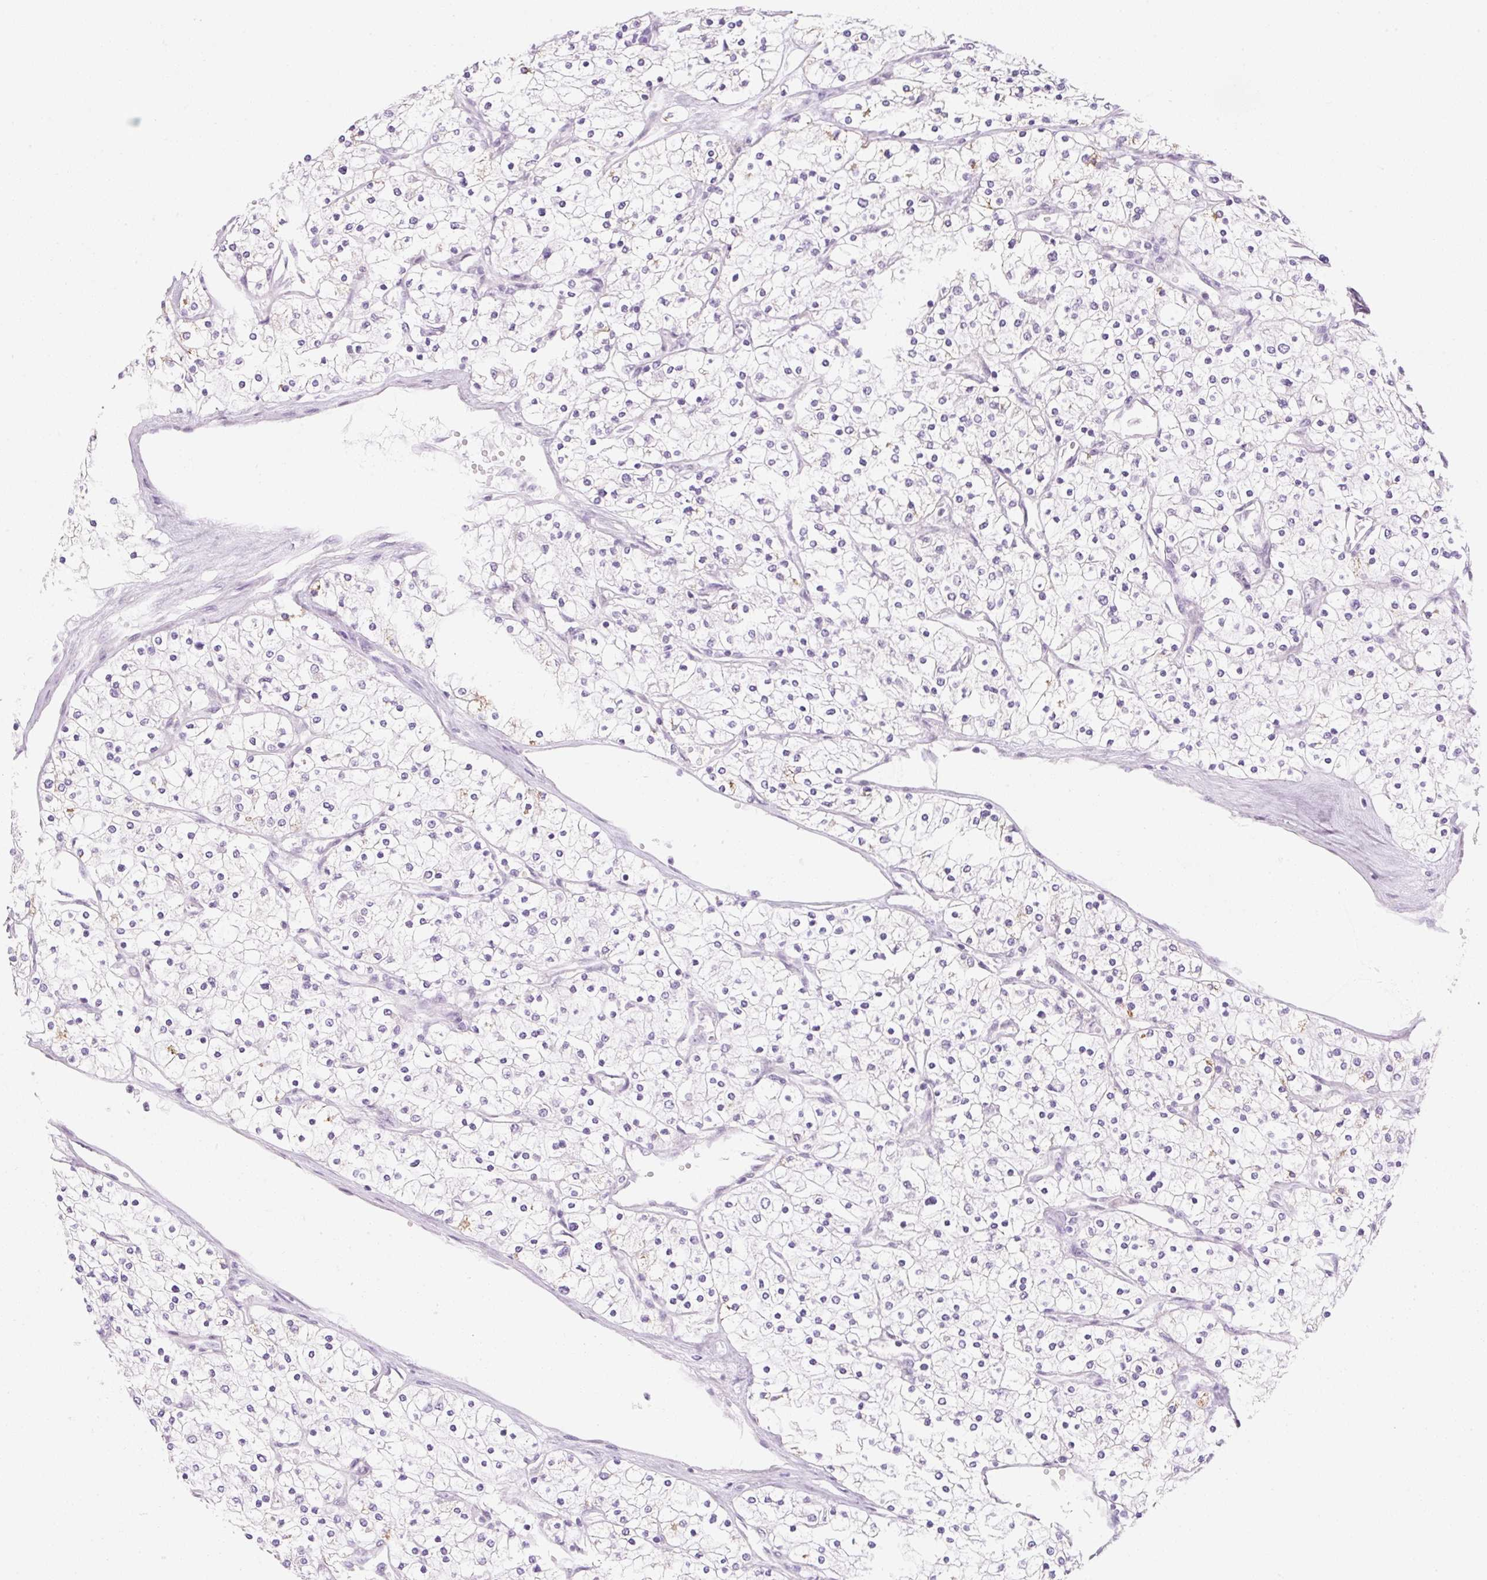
{"staining": {"intensity": "negative", "quantity": "none", "location": "none"}, "tissue": "renal cancer", "cell_type": "Tumor cells", "image_type": "cancer", "snomed": [{"axis": "morphology", "description": "Adenocarcinoma, NOS"}, {"axis": "topography", "description": "Kidney"}], "caption": "Immunohistochemistry of renal adenocarcinoma shows no expression in tumor cells.", "gene": "SYNE3", "patient": {"sex": "male", "age": 80}}